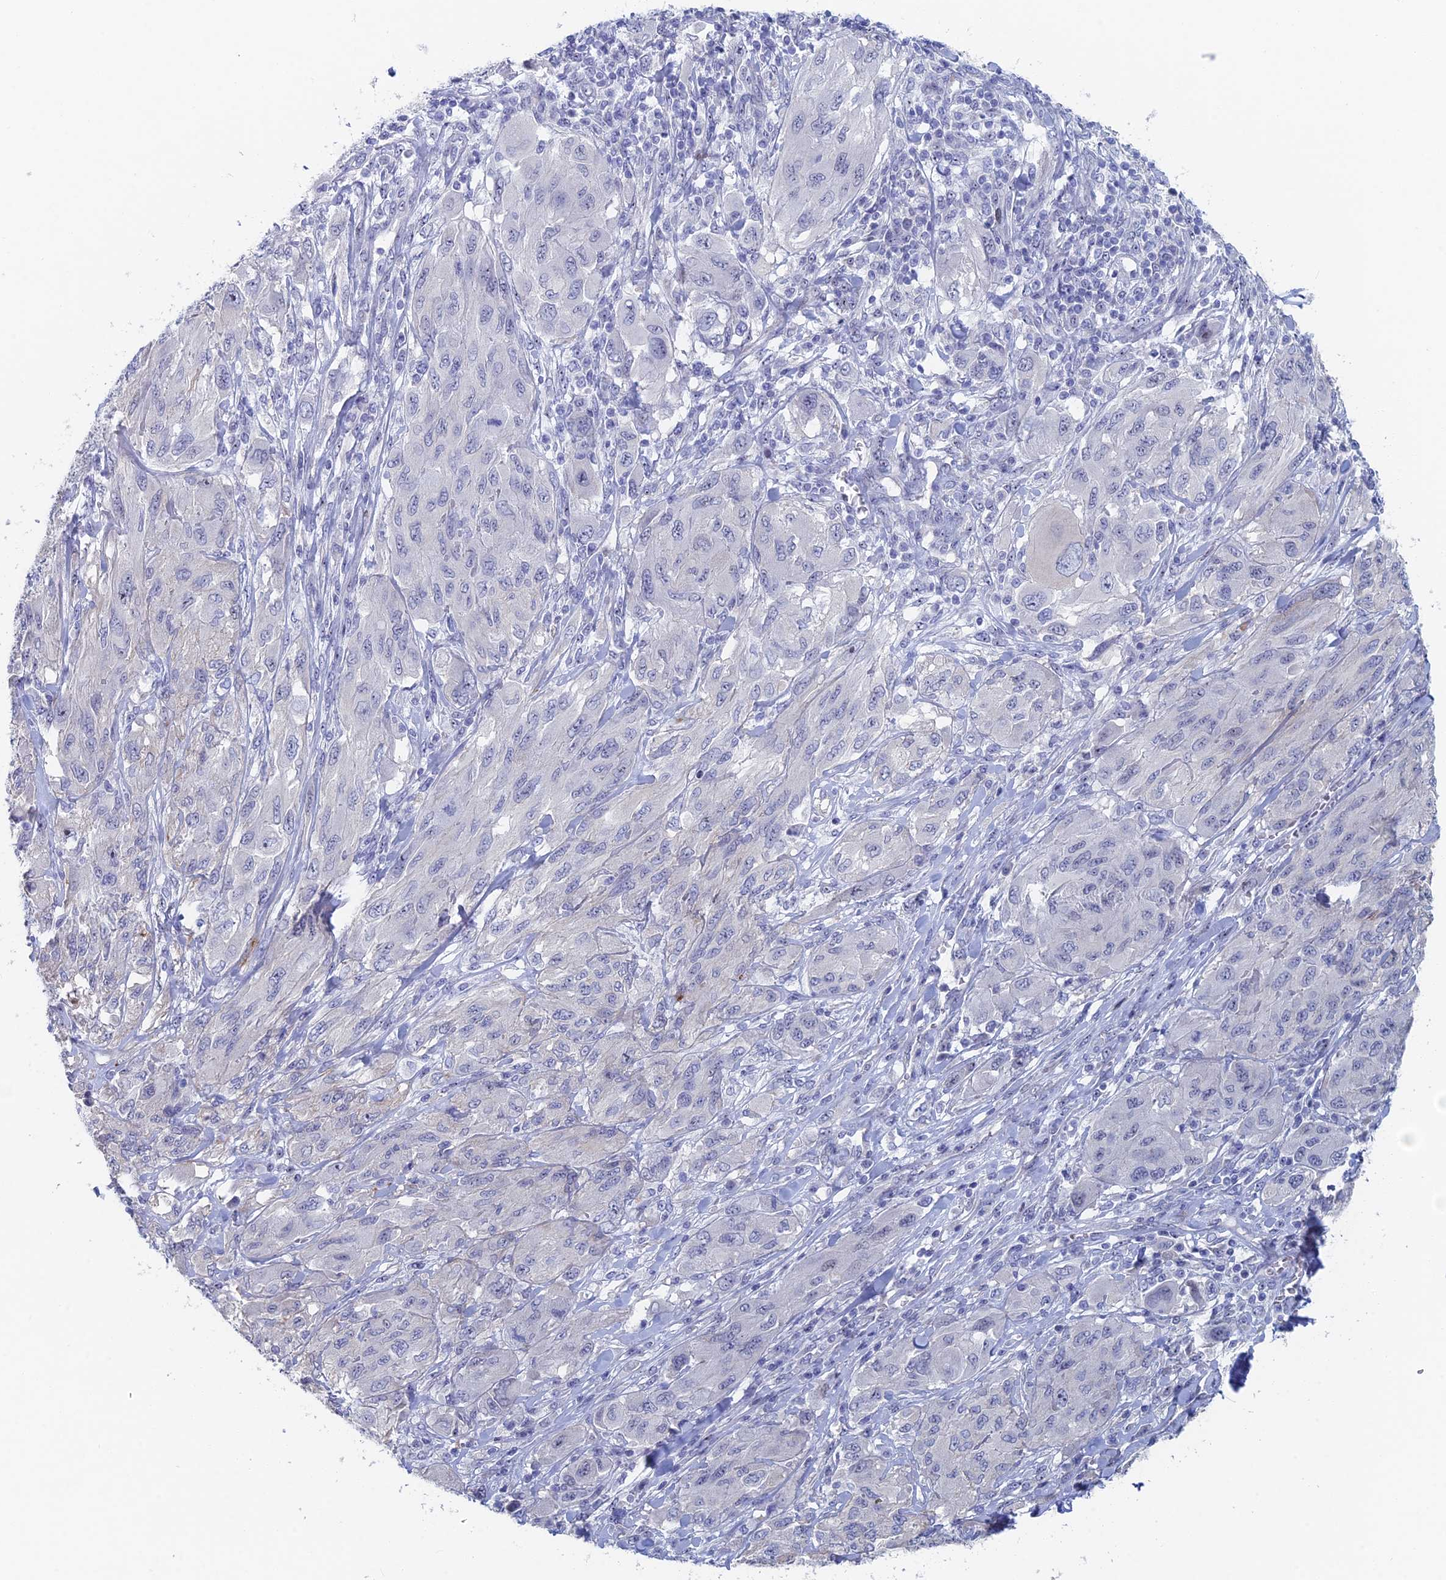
{"staining": {"intensity": "negative", "quantity": "none", "location": "none"}, "tissue": "melanoma", "cell_type": "Tumor cells", "image_type": "cancer", "snomed": [{"axis": "morphology", "description": "Malignant melanoma, NOS"}, {"axis": "topography", "description": "Skin"}], "caption": "DAB immunohistochemical staining of malignant melanoma displays no significant staining in tumor cells.", "gene": "DRGX", "patient": {"sex": "female", "age": 91}}